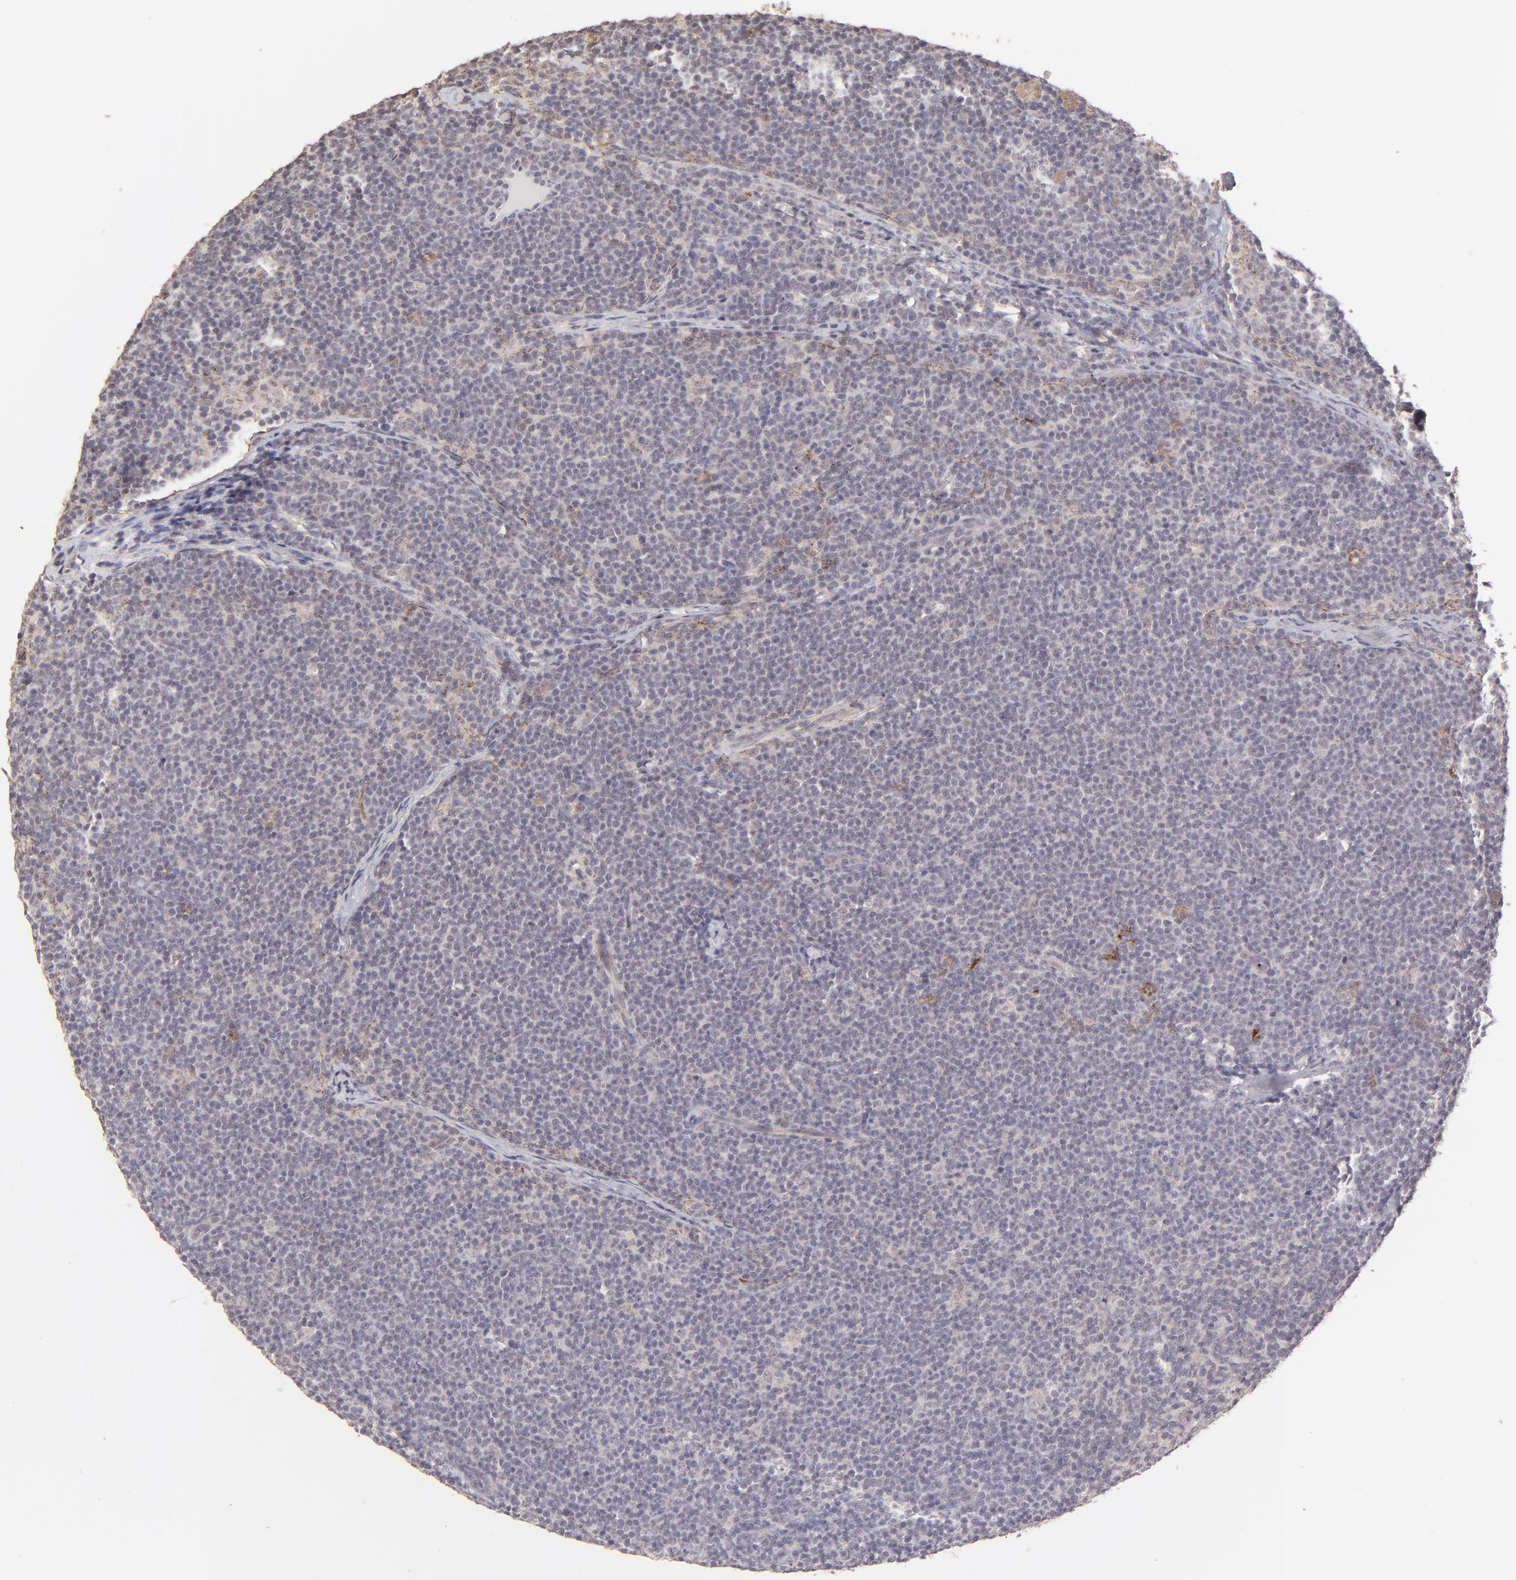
{"staining": {"intensity": "weak", "quantity": "25%-75%", "location": "cytoplasmic/membranous"}, "tissue": "lymphoma", "cell_type": "Tumor cells", "image_type": "cancer", "snomed": [{"axis": "morphology", "description": "Malignant lymphoma, non-Hodgkin's type, High grade"}, {"axis": "topography", "description": "Lymph node"}], "caption": "Immunohistochemistry (IHC) (DAB (3,3'-diaminobenzidine)) staining of human high-grade malignant lymphoma, non-Hodgkin's type shows weak cytoplasmic/membranous protein staining in about 25%-75% of tumor cells. The staining was performed using DAB, with brown indicating positive protein expression. Nuclei are stained blue with hematoxylin.", "gene": "CLDN1", "patient": {"sex": "female", "age": 58}}